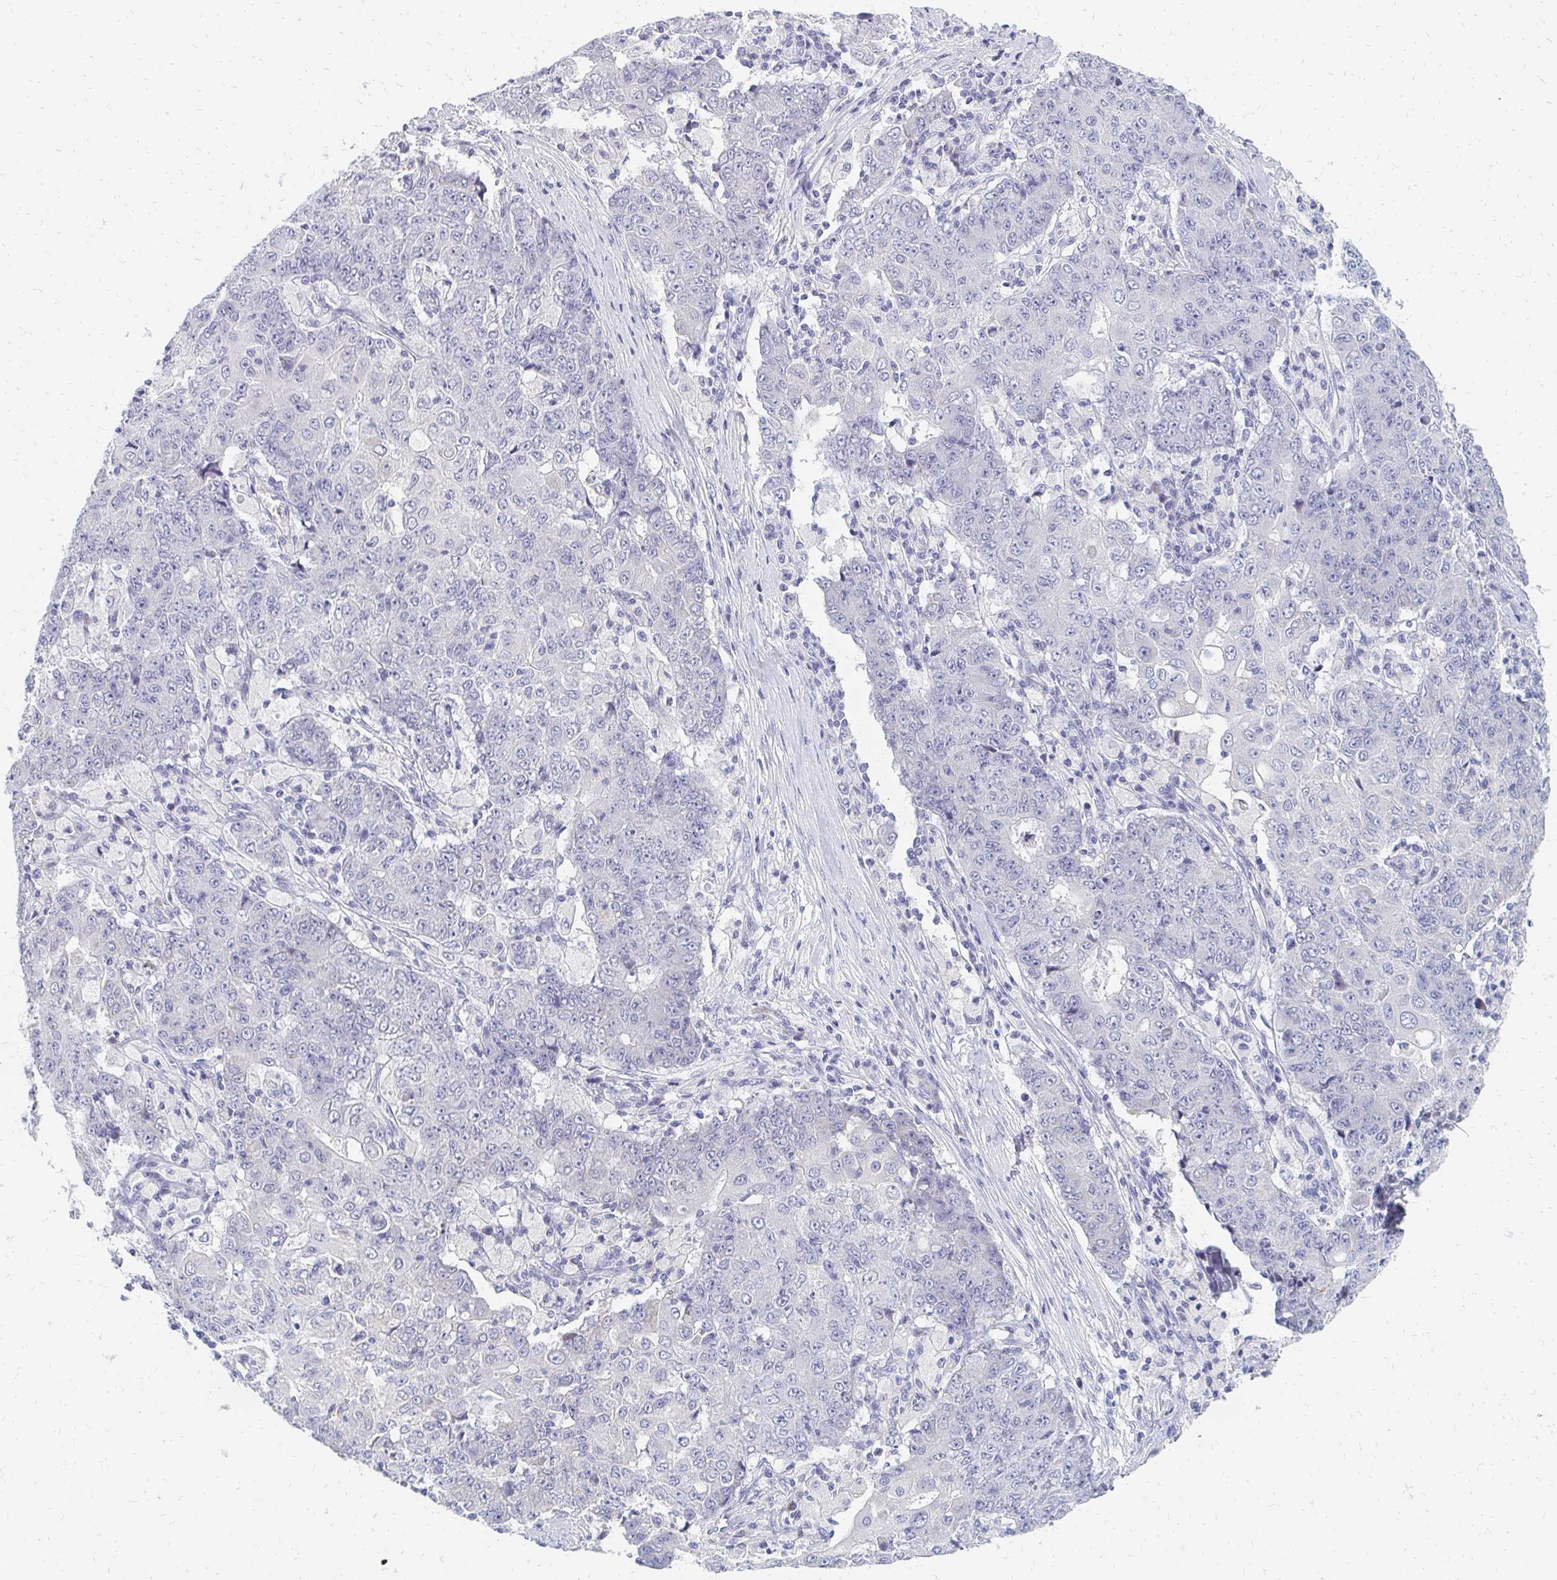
{"staining": {"intensity": "negative", "quantity": "none", "location": "none"}, "tissue": "ovarian cancer", "cell_type": "Tumor cells", "image_type": "cancer", "snomed": [{"axis": "morphology", "description": "Carcinoma, endometroid"}, {"axis": "topography", "description": "Ovary"}], "caption": "This is an immunohistochemistry (IHC) histopathology image of ovarian cancer (endometroid carcinoma). There is no positivity in tumor cells.", "gene": "OR10V1", "patient": {"sex": "female", "age": 42}}